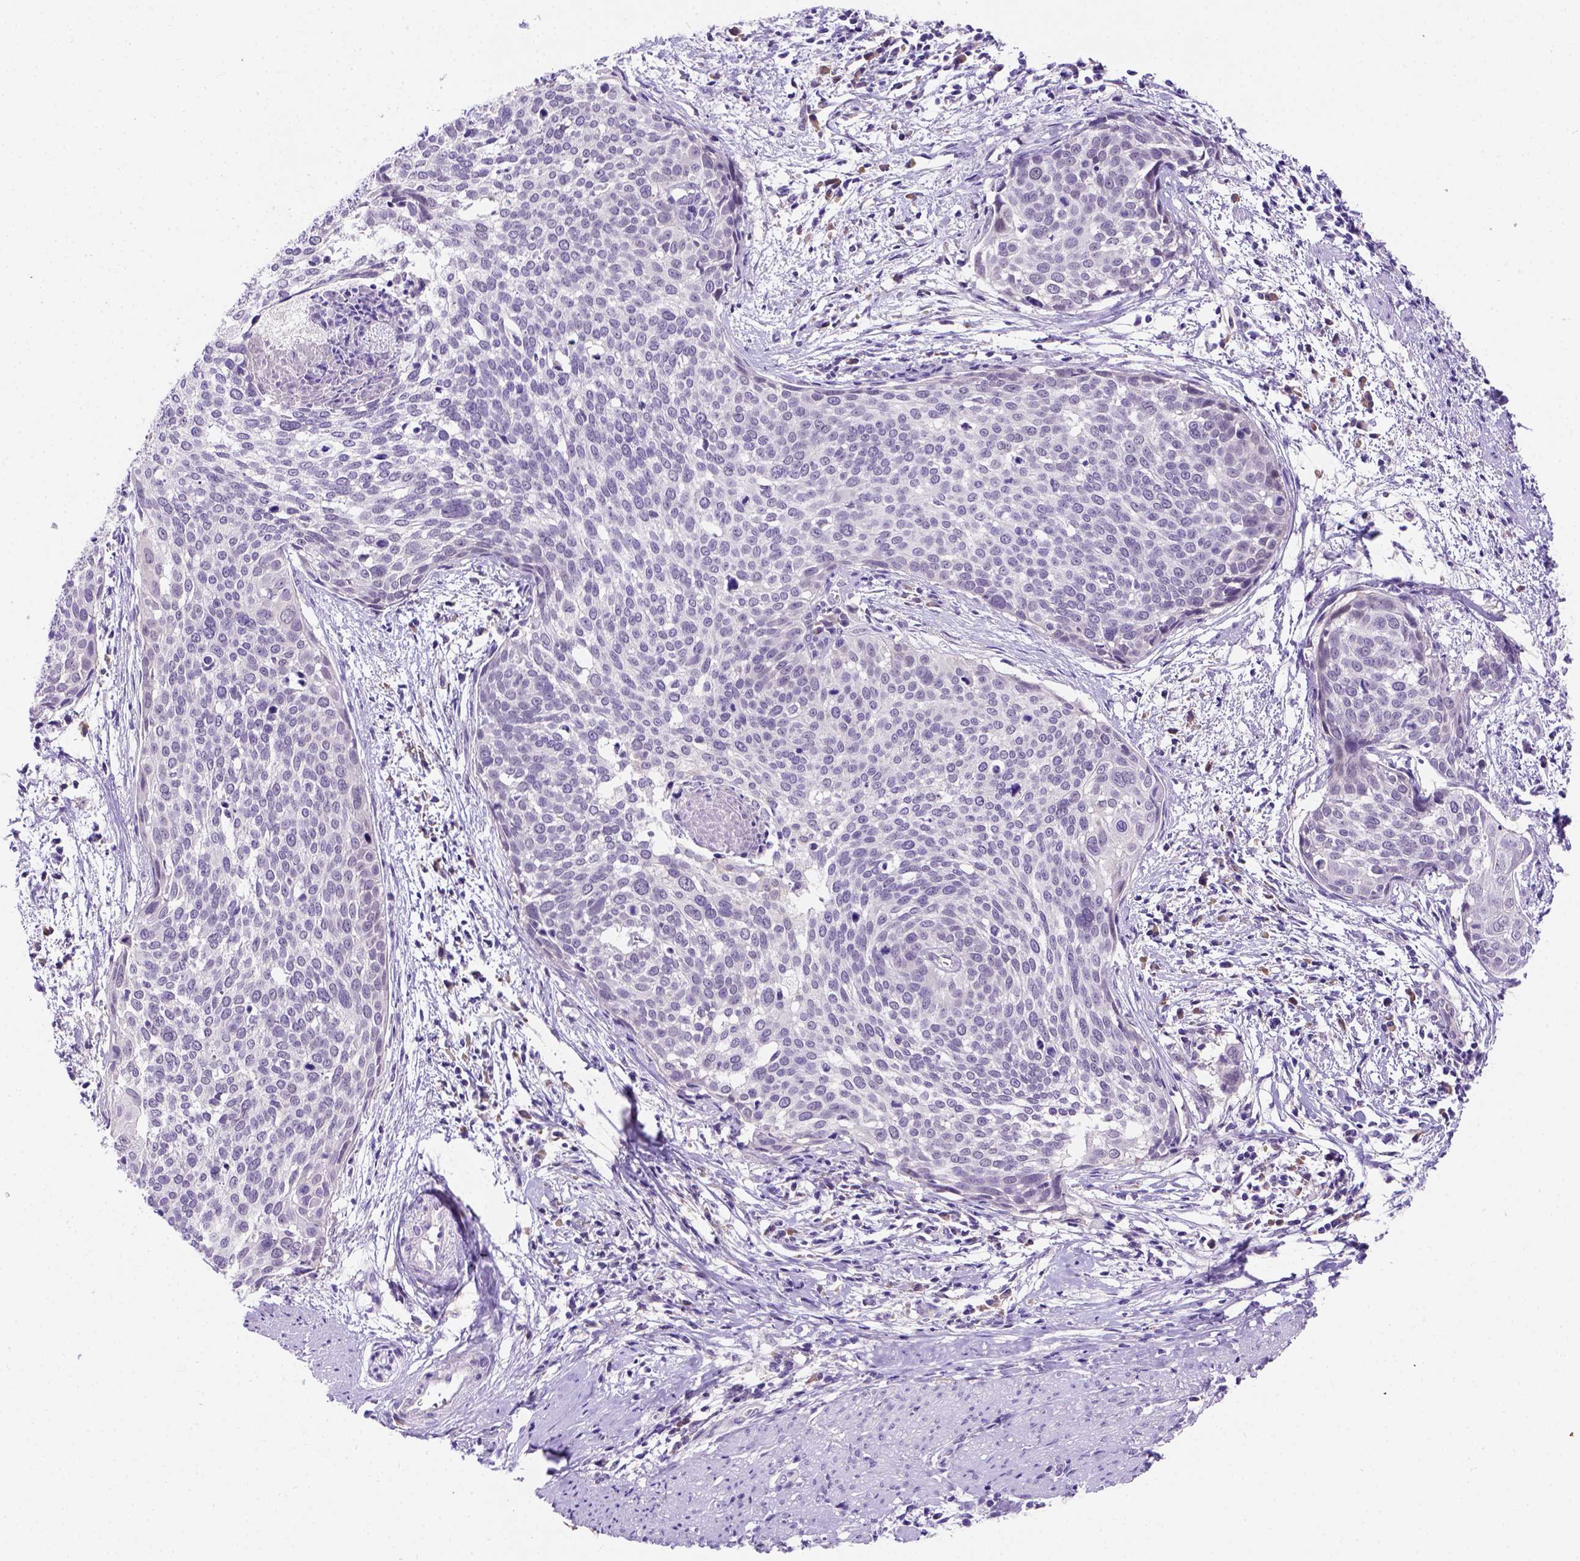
{"staining": {"intensity": "negative", "quantity": "none", "location": "none"}, "tissue": "cervical cancer", "cell_type": "Tumor cells", "image_type": "cancer", "snomed": [{"axis": "morphology", "description": "Squamous cell carcinoma, NOS"}, {"axis": "topography", "description": "Cervix"}], "caption": "The image shows no staining of tumor cells in cervical cancer (squamous cell carcinoma).", "gene": "FAM81B", "patient": {"sex": "female", "age": 39}}